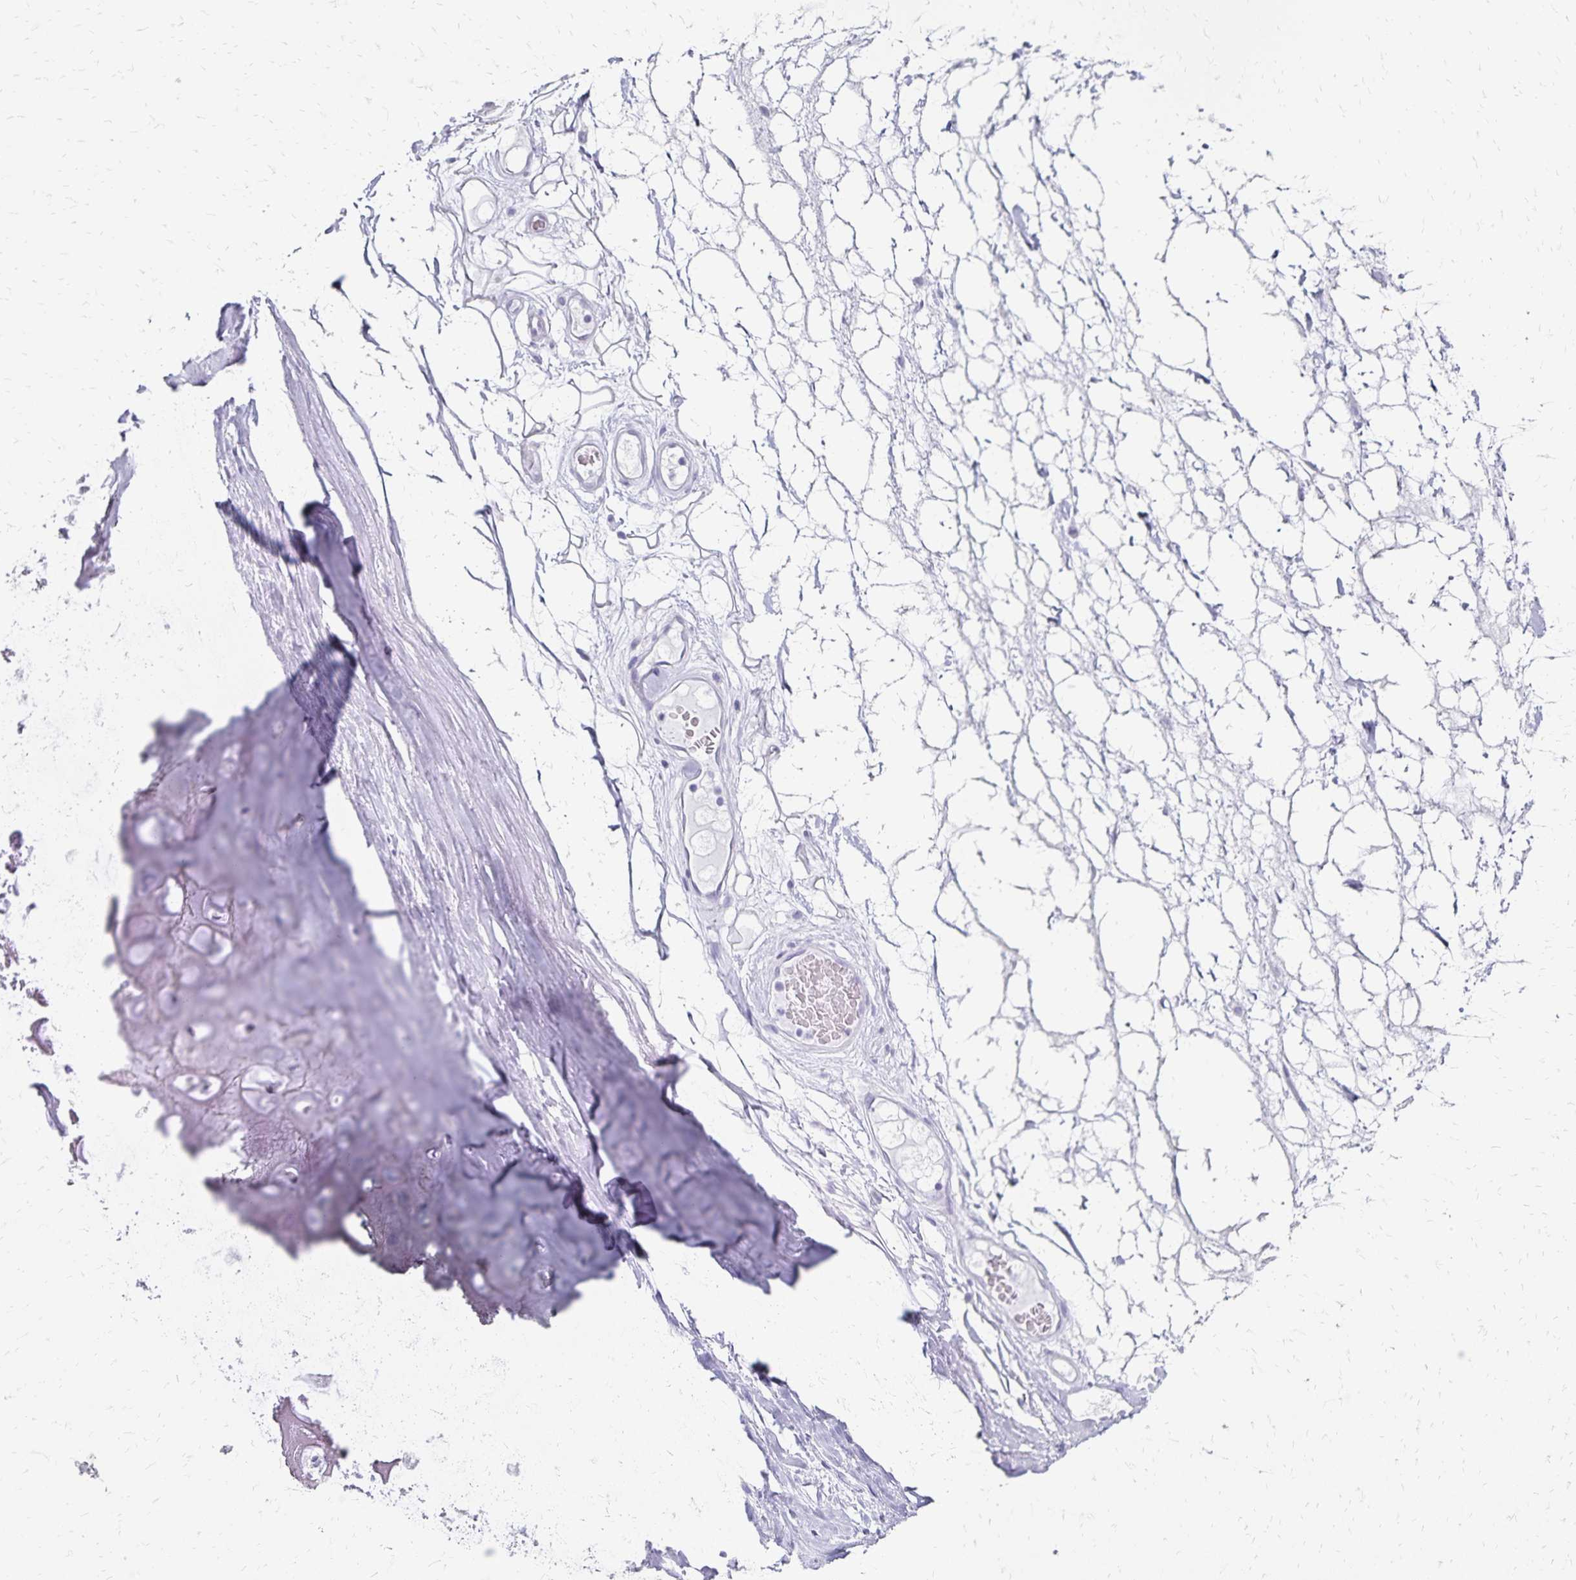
{"staining": {"intensity": "negative", "quantity": "none", "location": "none"}, "tissue": "adipose tissue", "cell_type": "Adipocytes", "image_type": "normal", "snomed": [{"axis": "morphology", "description": "Normal tissue, NOS"}, {"axis": "topography", "description": "Lymph node"}, {"axis": "topography", "description": "Cartilage tissue"}, {"axis": "topography", "description": "Nasopharynx"}], "caption": "This is an immunohistochemistry (IHC) image of unremarkable adipose tissue. There is no staining in adipocytes.", "gene": "GIP", "patient": {"sex": "male", "age": 63}}